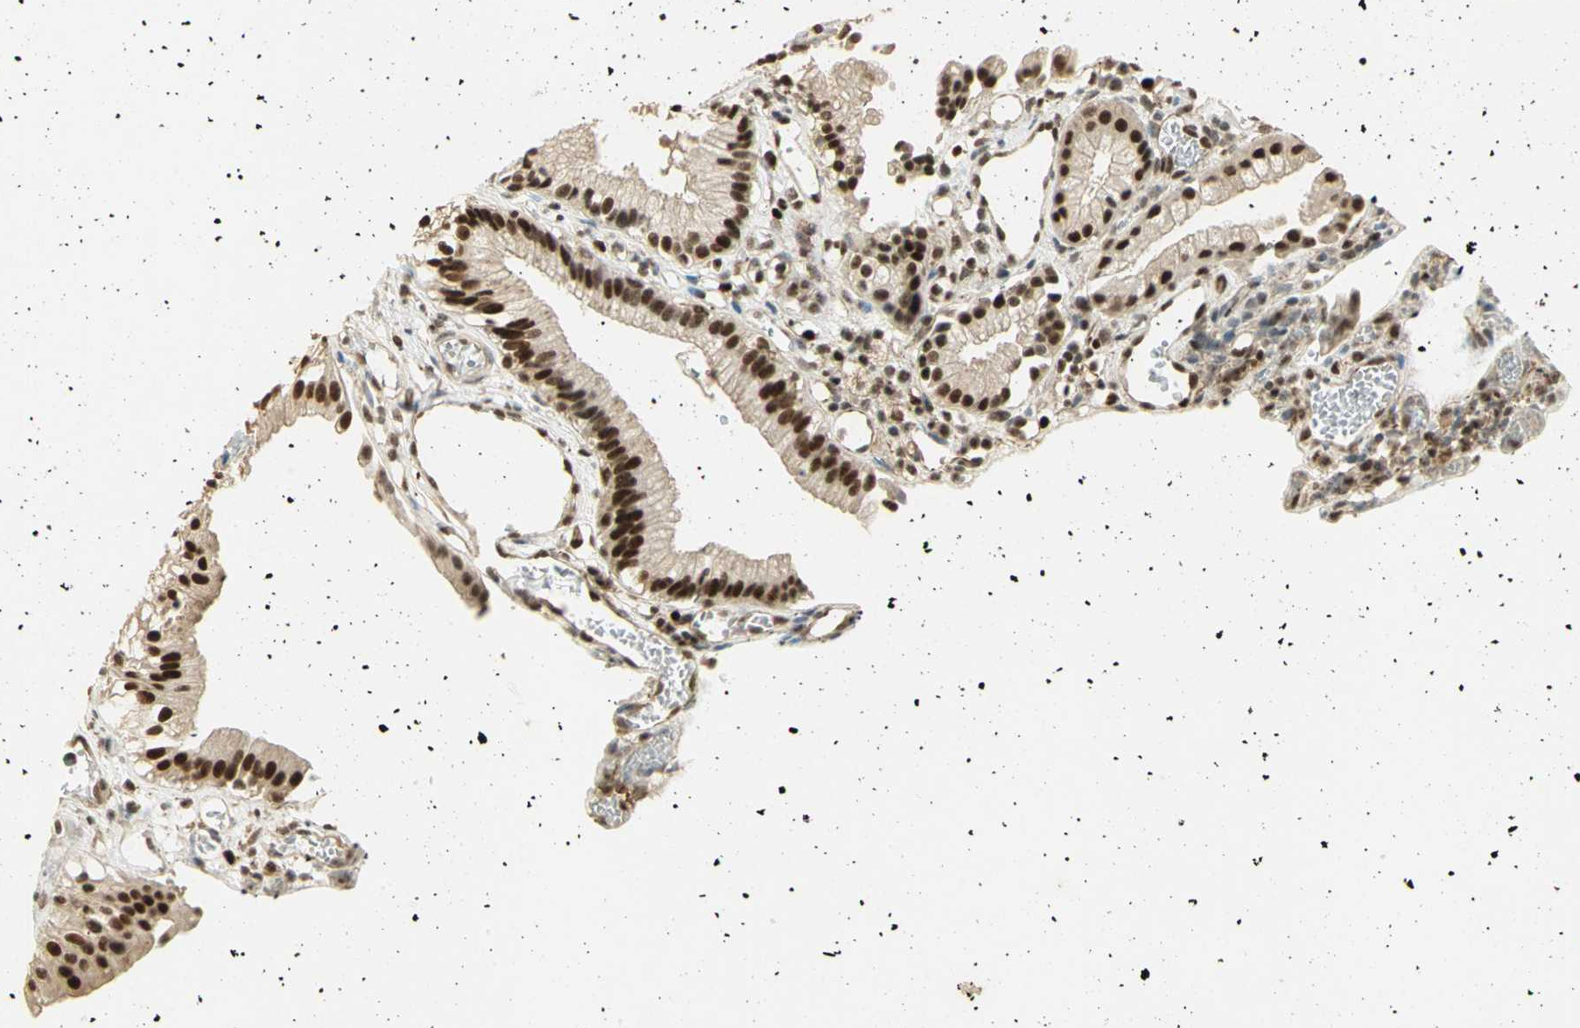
{"staining": {"intensity": "strong", "quantity": ">75%", "location": "cytoplasmic/membranous,nuclear"}, "tissue": "gallbladder", "cell_type": "Glandular cells", "image_type": "normal", "snomed": [{"axis": "morphology", "description": "Normal tissue, NOS"}, {"axis": "topography", "description": "Gallbladder"}], "caption": "Immunohistochemistry (IHC) (DAB) staining of benign human gallbladder exhibits strong cytoplasmic/membranous,nuclear protein positivity in approximately >75% of glandular cells.", "gene": "ELF1", "patient": {"sex": "male", "age": 65}}